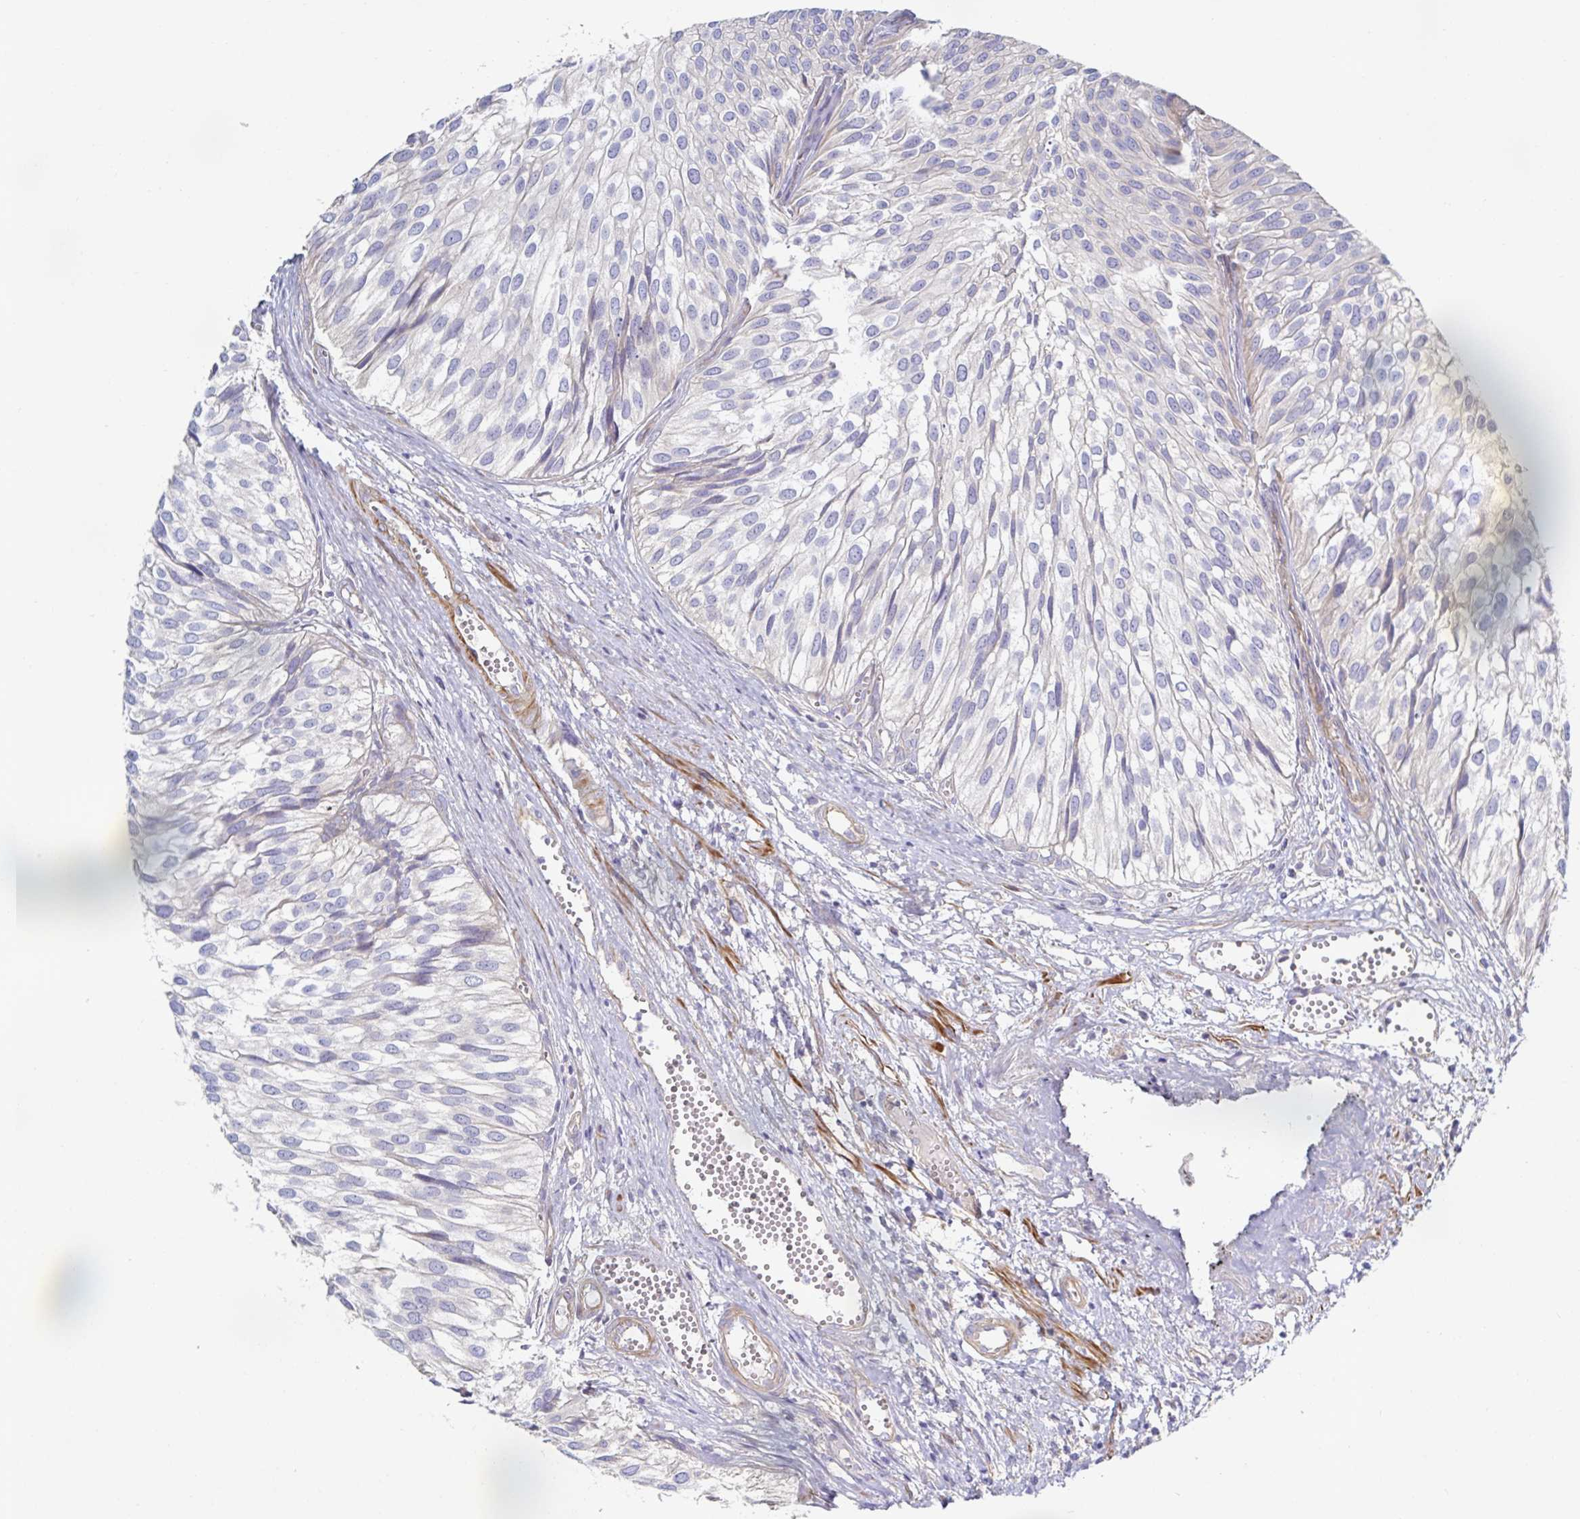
{"staining": {"intensity": "negative", "quantity": "none", "location": "none"}, "tissue": "urothelial cancer", "cell_type": "Tumor cells", "image_type": "cancer", "snomed": [{"axis": "morphology", "description": "Urothelial carcinoma, Low grade"}, {"axis": "topography", "description": "Urinary bladder"}], "caption": "IHC micrograph of human urothelial cancer stained for a protein (brown), which exhibits no expression in tumor cells. The staining is performed using DAB (3,3'-diaminobenzidine) brown chromogen with nuclei counter-stained in using hematoxylin.", "gene": "METTL22", "patient": {"sex": "male", "age": 91}}